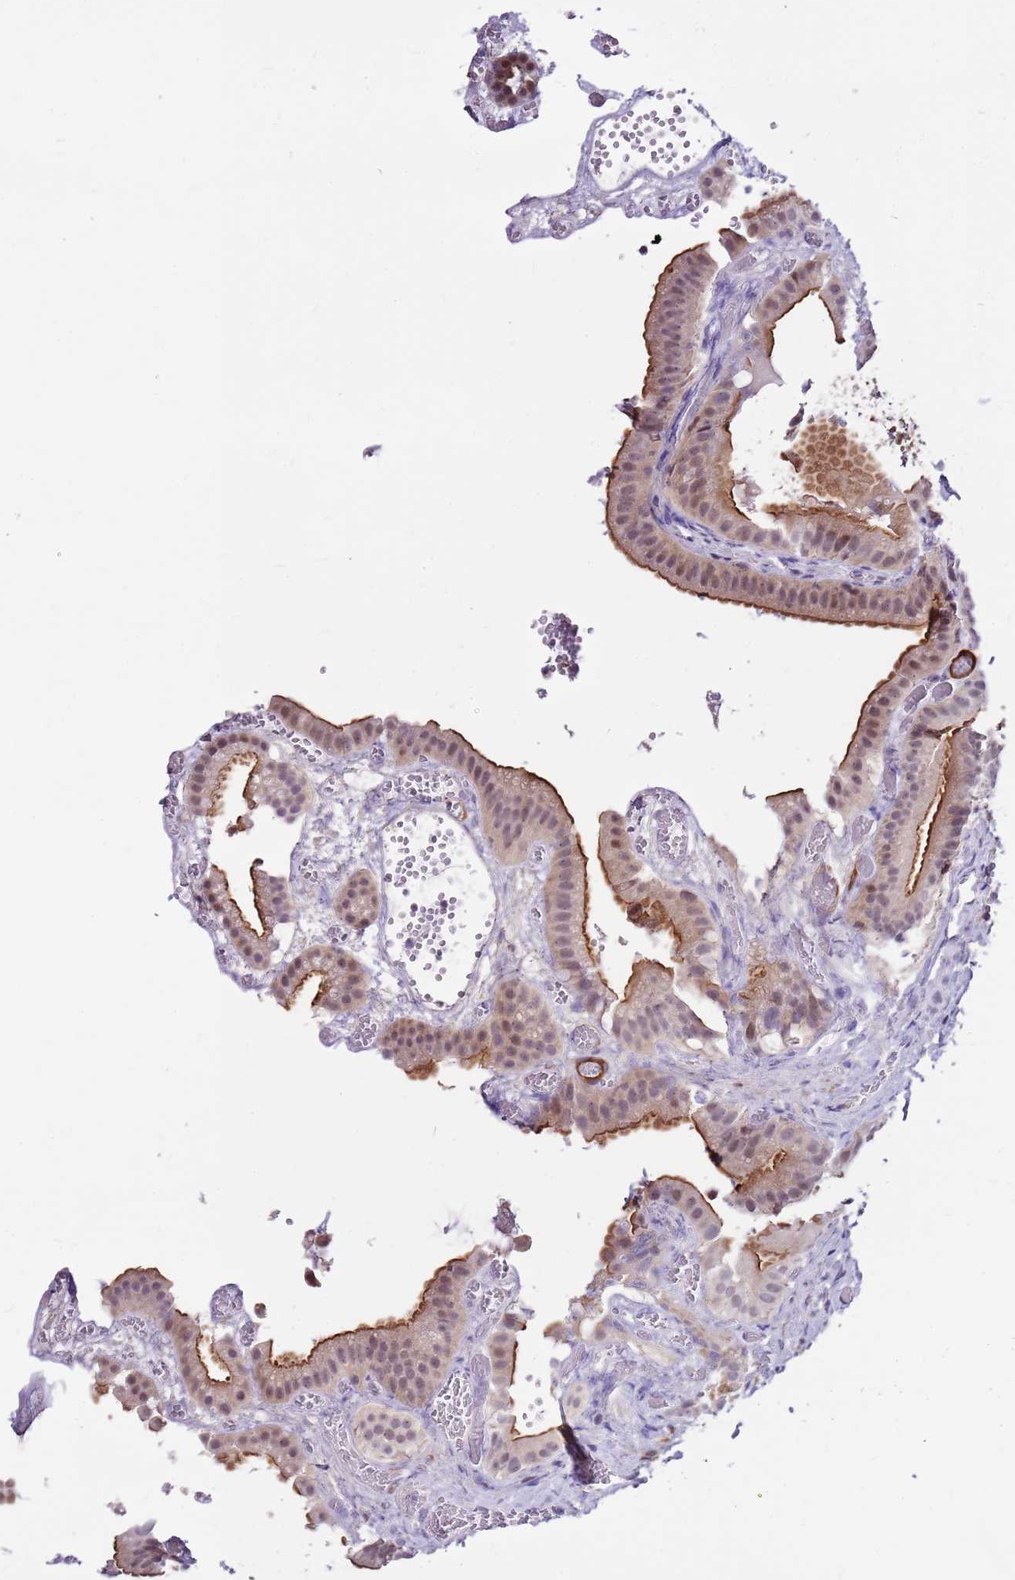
{"staining": {"intensity": "strong", "quantity": "25%-75%", "location": "cytoplasmic/membranous"}, "tissue": "gallbladder", "cell_type": "Glandular cells", "image_type": "normal", "snomed": [{"axis": "morphology", "description": "Normal tissue, NOS"}, {"axis": "topography", "description": "Gallbladder"}], "caption": "Strong cytoplasmic/membranous expression is appreciated in about 25%-75% of glandular cells in unremarkable gallbladder.", "gene": "POLE3", "patient": {"sex": "female", "age": 64}}